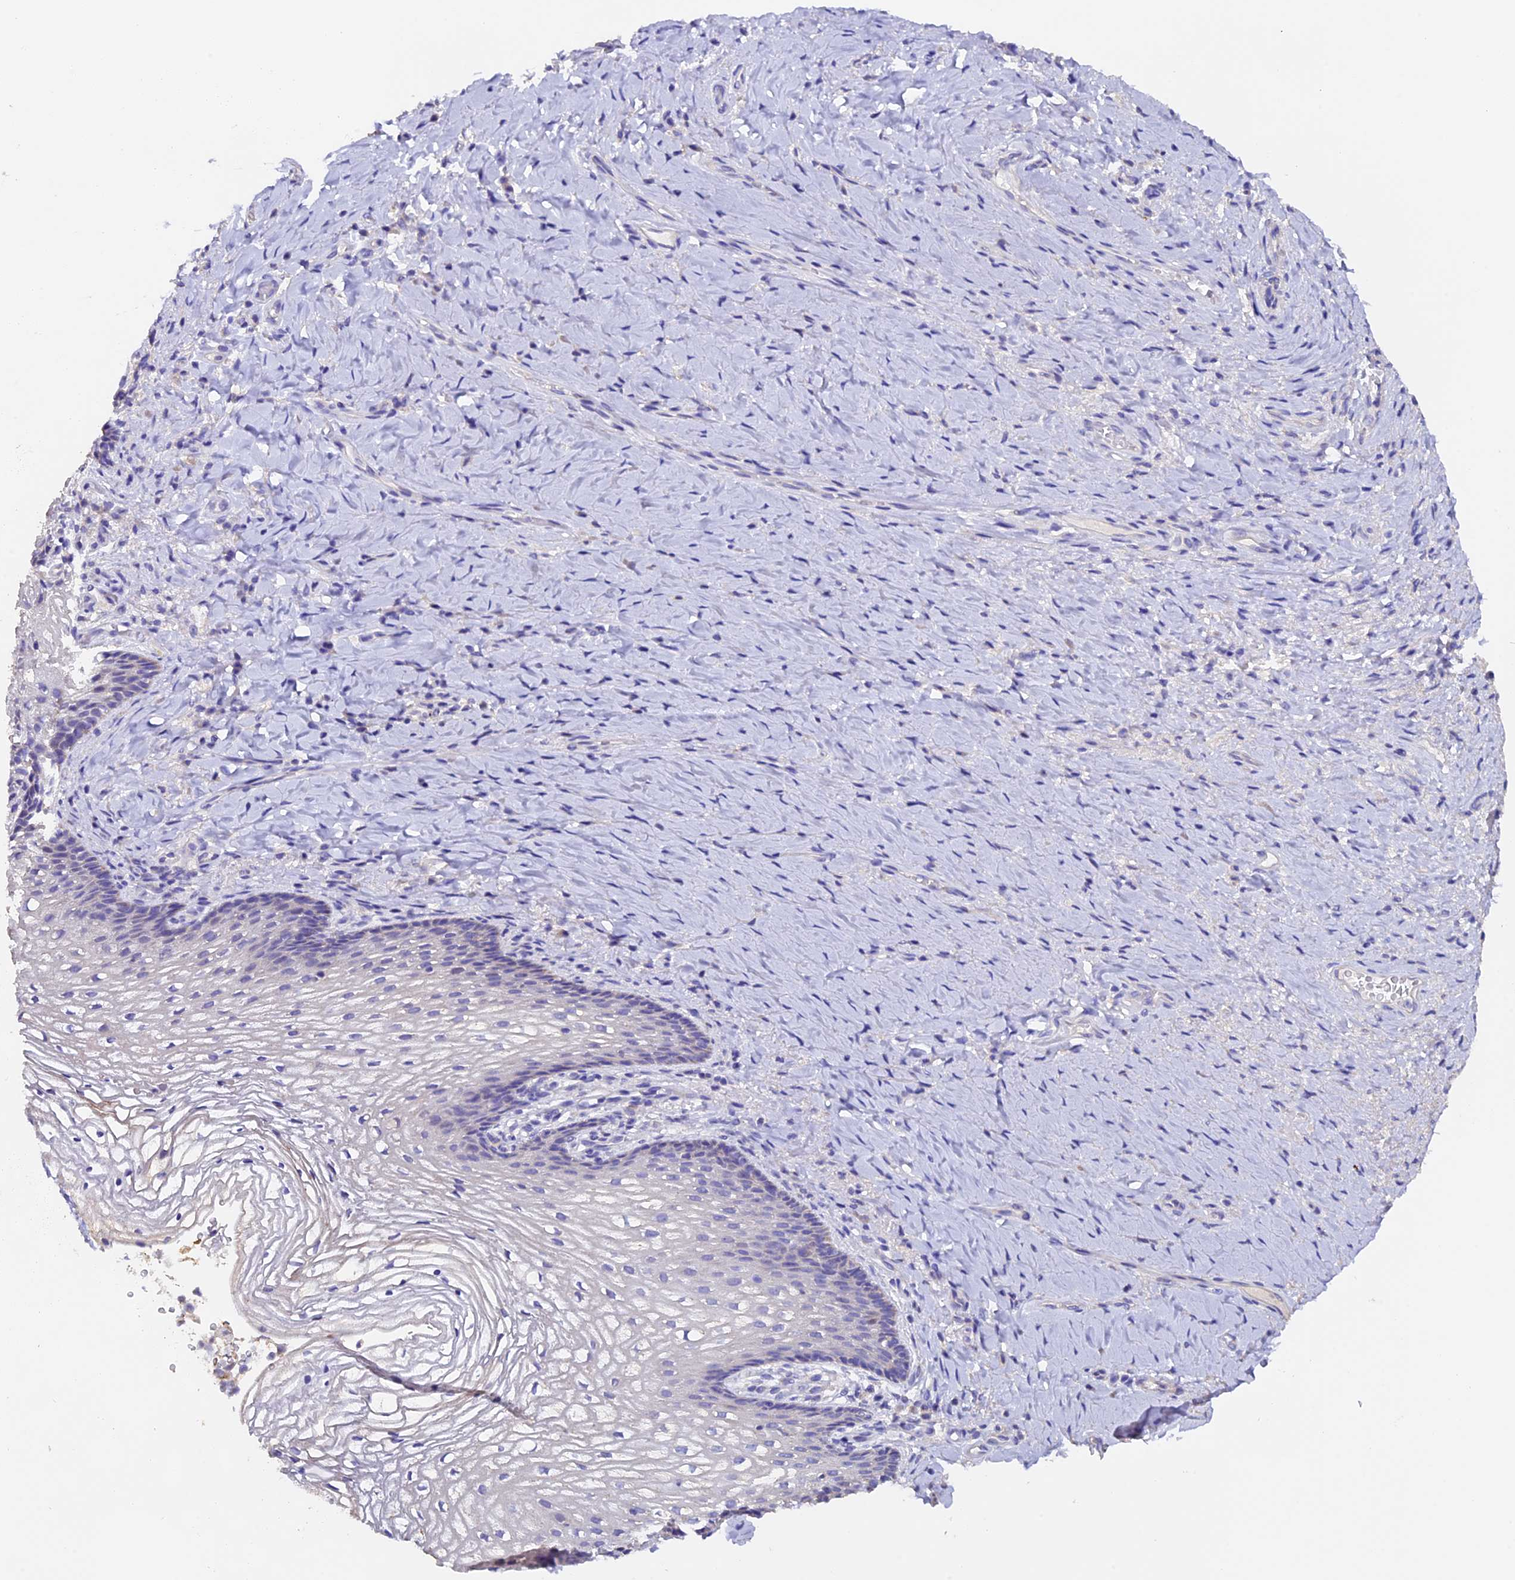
{"staining": {"intensity": "moderate", "quantity": "<25%", "location": "cytoplasmic/membranous"}, "tissue": "vagina", "cell_type": "Squamous epithelial cells", "image_type": "normal", "snomed": [{"axis": "morphology", "description": "Normal tissue, NOS"}, {"axis": "topography", "description": "Vagina"}], "caption": "An immunohistochemistry photomicrograph of benign tissue is shown. Protein staining in brown highlights moderate cytoplasmic/membranous positivity in vagina within squamous epithelial cells.", "gene": "FBXW9", "patient": {"sex": "female", "age": 60}}